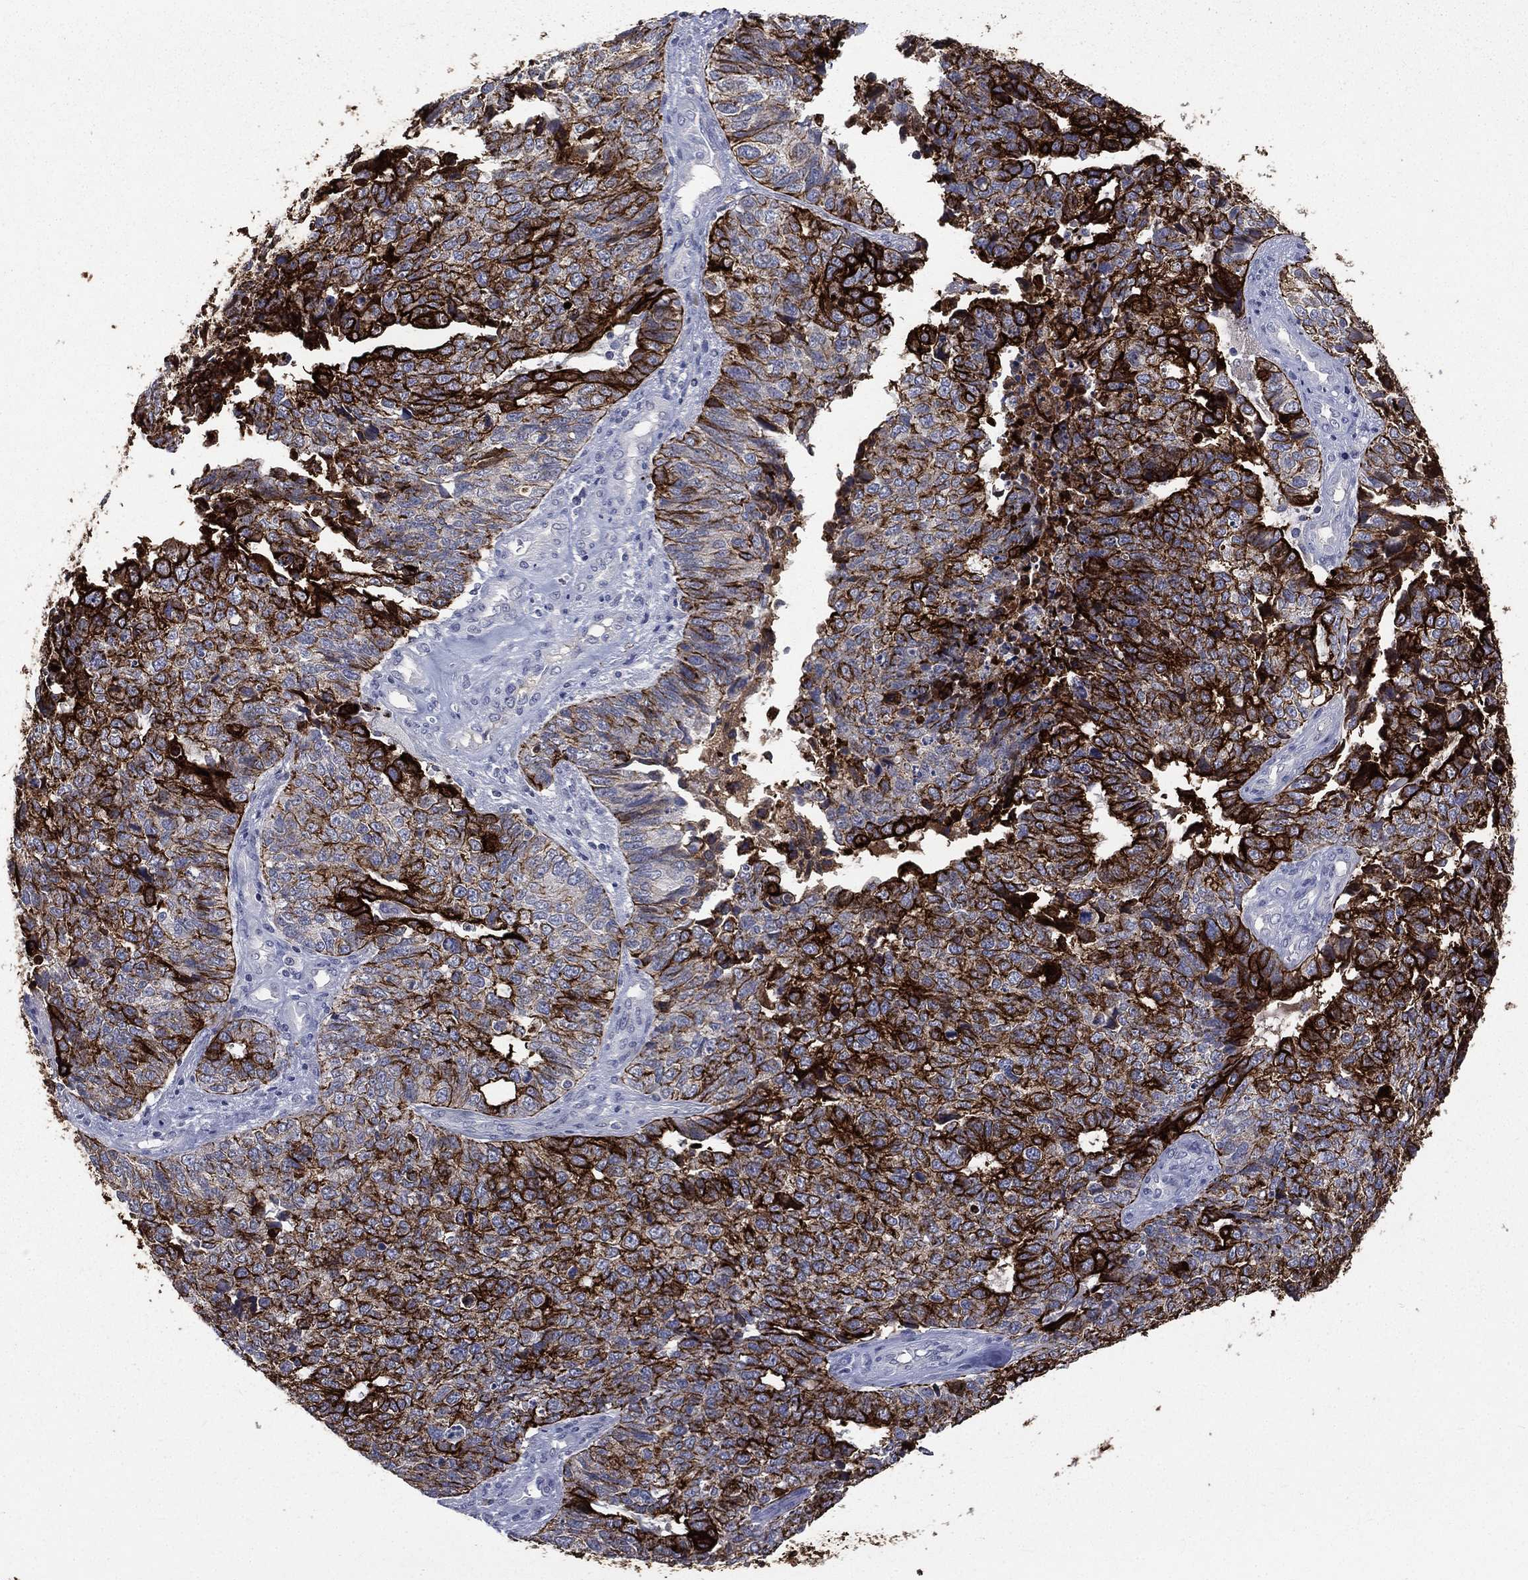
{"staining": {"intensity": "strong", "quantity": ">75%", "location": "cytoplasmic/membranous"}, "tissue": "cervical cancer", "cell_type": "Tumor cells", "image_type": "cancer", "snomed": [{"axis": "morphology", "description": "Squamous cell carcinoma, NOS"}, {"axis": "topography", "description": "Cervix"}], "caption": "Protein staining of cervical cancer tissue demonstrates strong cytoplasmic/membranous staining in approximately >75% of tumor cells.", "gene": "KRT7", "patient": {"sex": "female", "age": 63}}